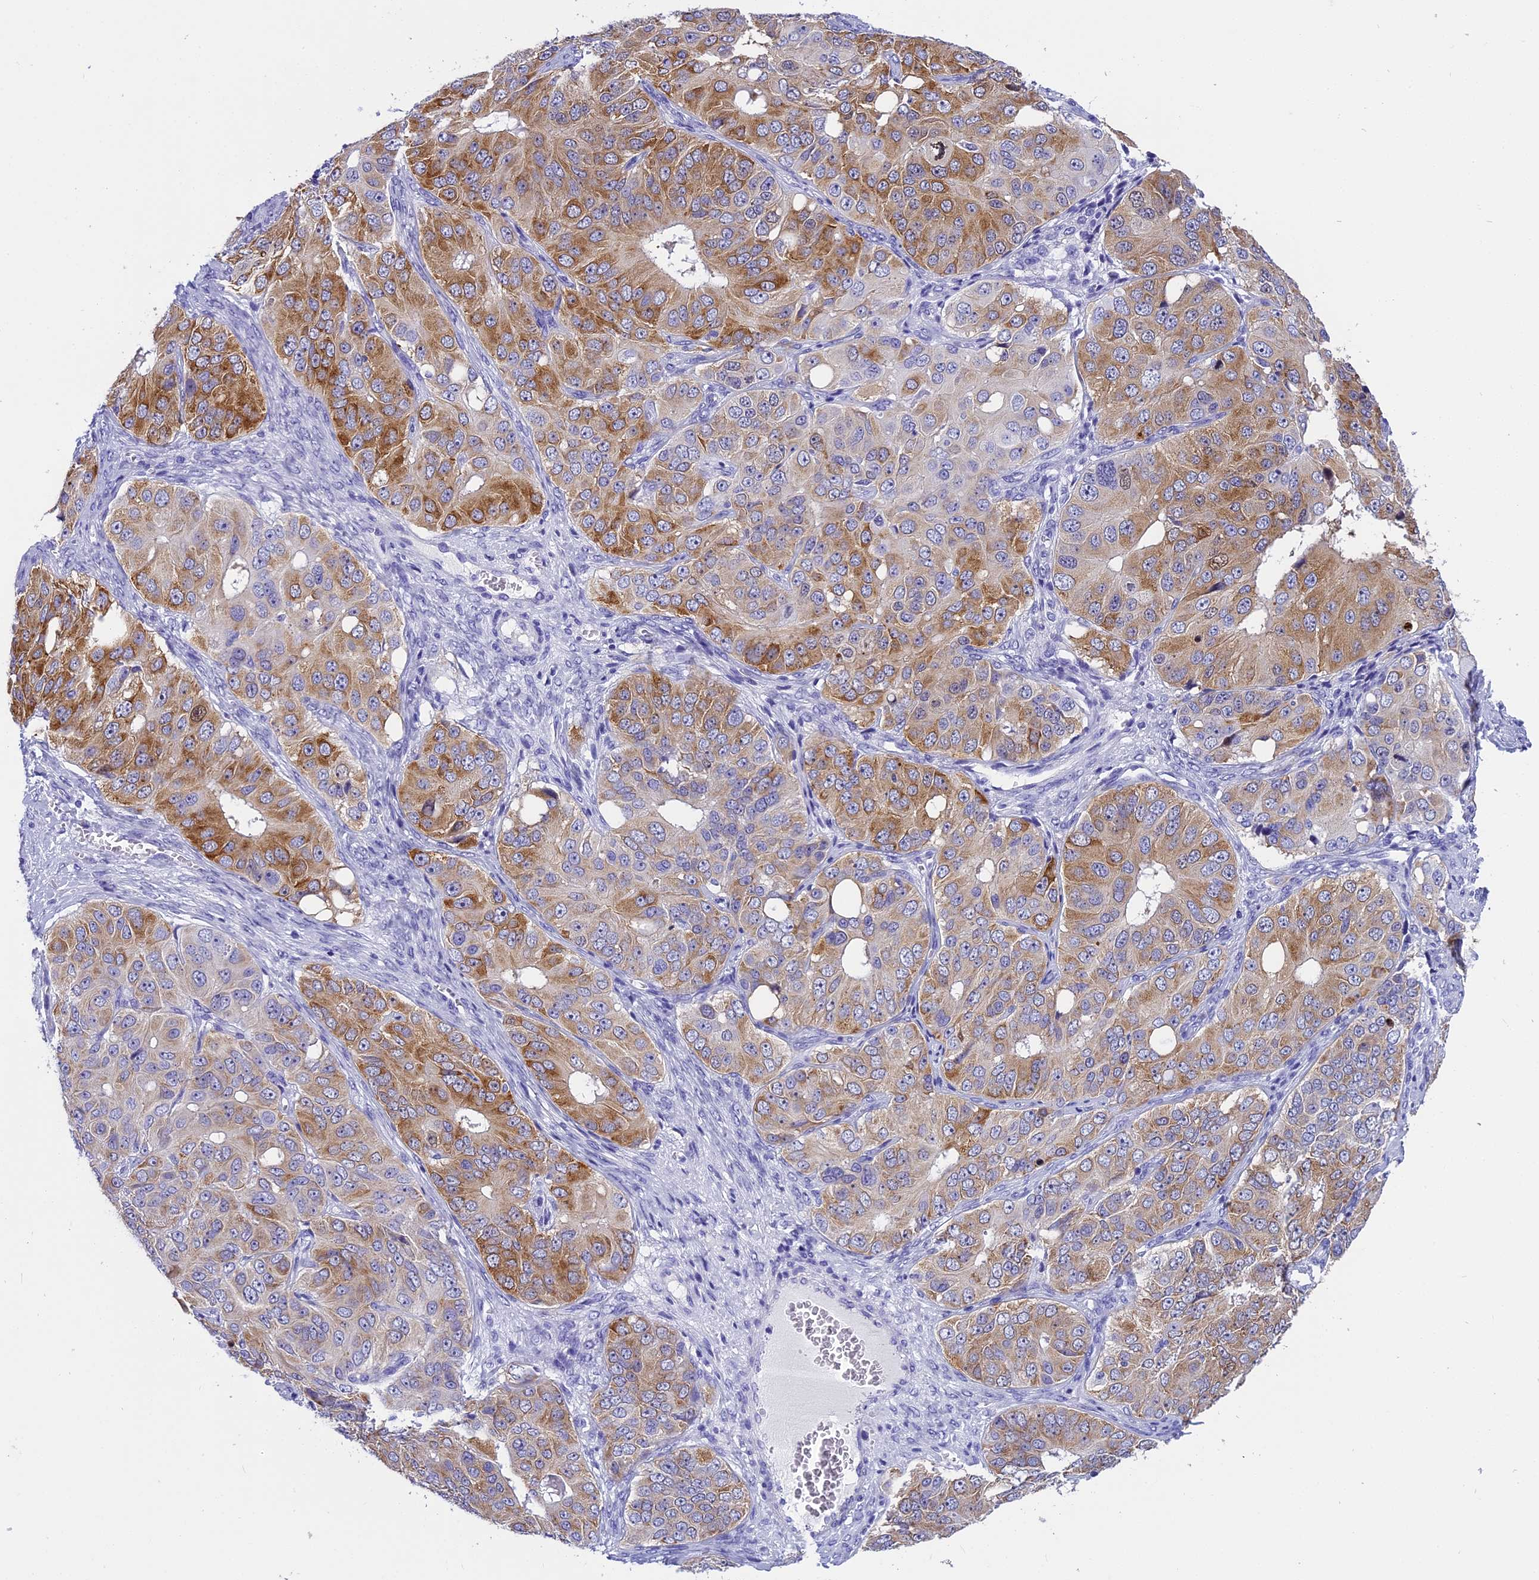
{"staining": {"intensity": "moderate", "quantity": "25%-75%", "location": "cytoplasmic/membranous"}, "tissue": "ovarian cancer", "cell_type": "Tumor cells", "image_type": "cancer", "snomed": [{"axis": "morphology", "description": "Carcinoma, endometroid"}, {"axis": "topography", "description": "Ovary"}], "caption": "Immunohistochemistry histopathology image of human endometroid carcinoma (ovarian) stained for a protein (brown), which demonstrates medium levels of moderate cytoplasmic/membranous expression in about 25%-75% of tumor cells.", "gene": "KCTD14", "patient": {"sex": "female", "age": 51}}